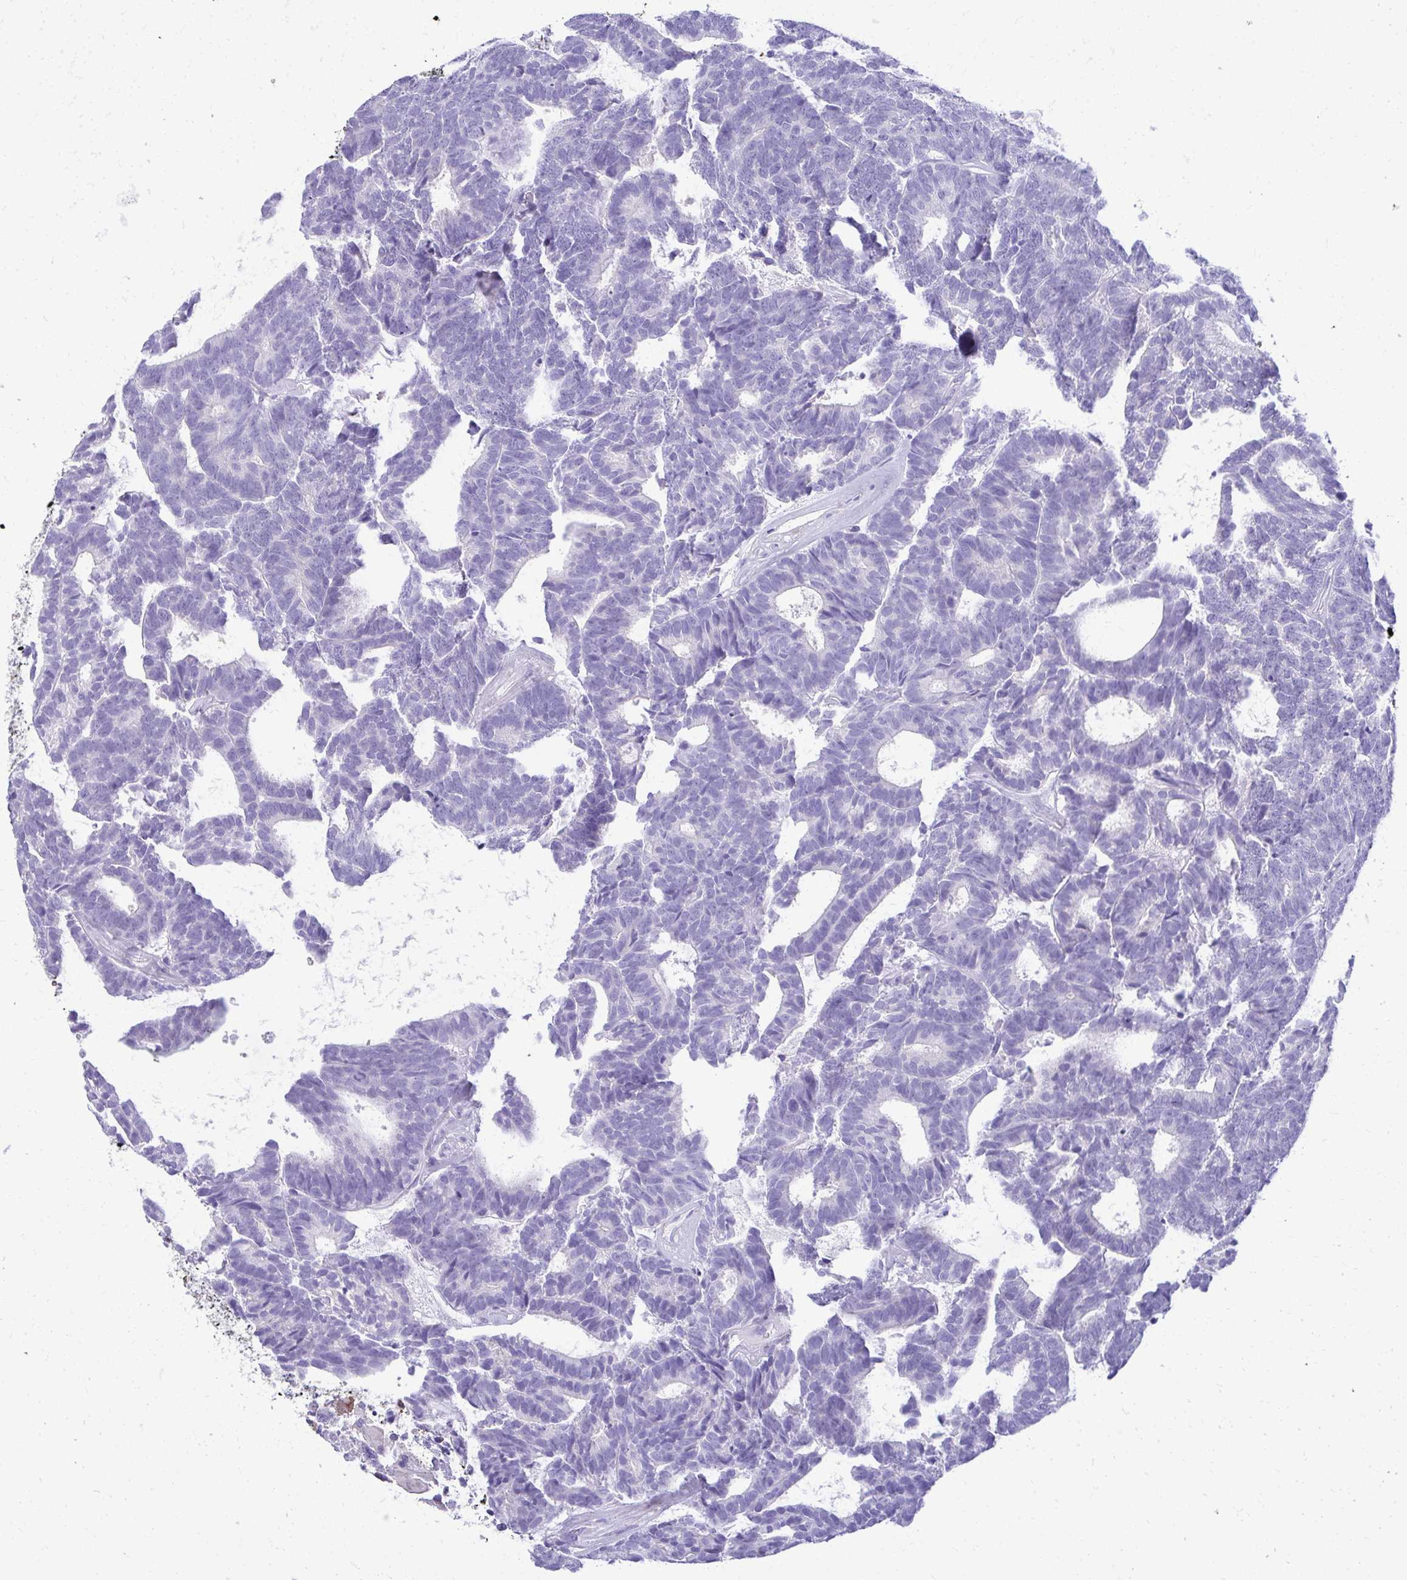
{"staining": {"intensity": "negative", "quantity": "none", "location": "none"}, "tissue": "head and neck cancer", "cell_type": "Tumor cells", "image_type": "cancer", "snomed": [{"axis": "morphology", "description": "Adenocarcinoma, NOS"}, {"axis": "topography", "description": "Head-Neck"}], "caption": "The immunohistochemistry (IHC) micrograph has no significant expression in tumor cells of head and neck adenocarcinoma tissue.", "gene": "AIG1", "patient": {"sex": "female", "age": 81}}